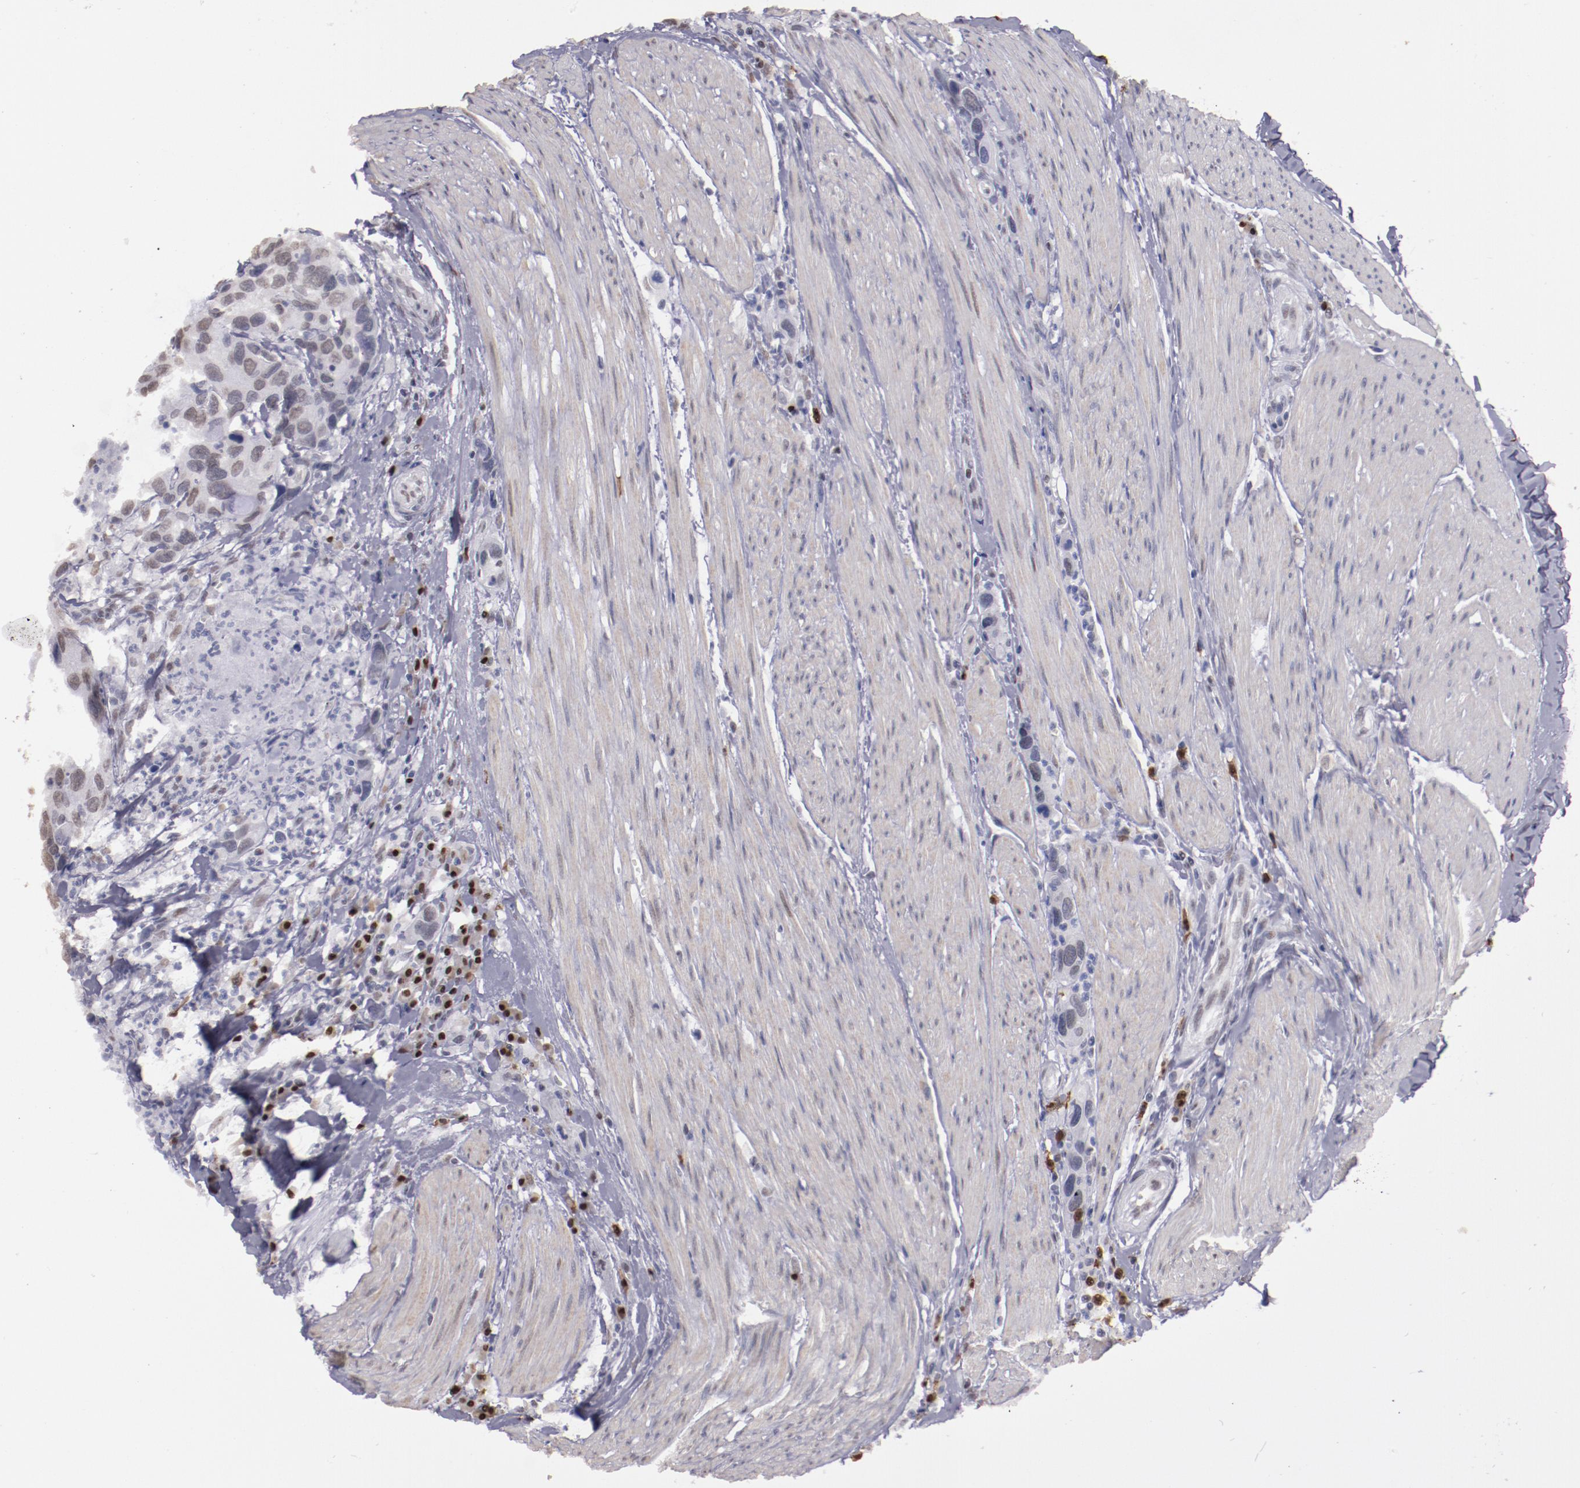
{"staining": {"intensity": "weak", "quantity": "25%-75%", "location": "nuclear"}, "tissue": "urothelial cancer", "cell_type": "Tumor cells", "image_type": "cancer", "snomed": [{"axis": "morphology", "description": "Urothelial carcinoma, High grade"}, {"axis": "topography", "description": "Urinary bladder"}], "caption": "Protein staining of urothelial cancer tissue shows weak nuclear staining in approximately 25%-75% of tumor cells.", "gene": "IRF4", "patient": {"sex": "male", "age": 66}}